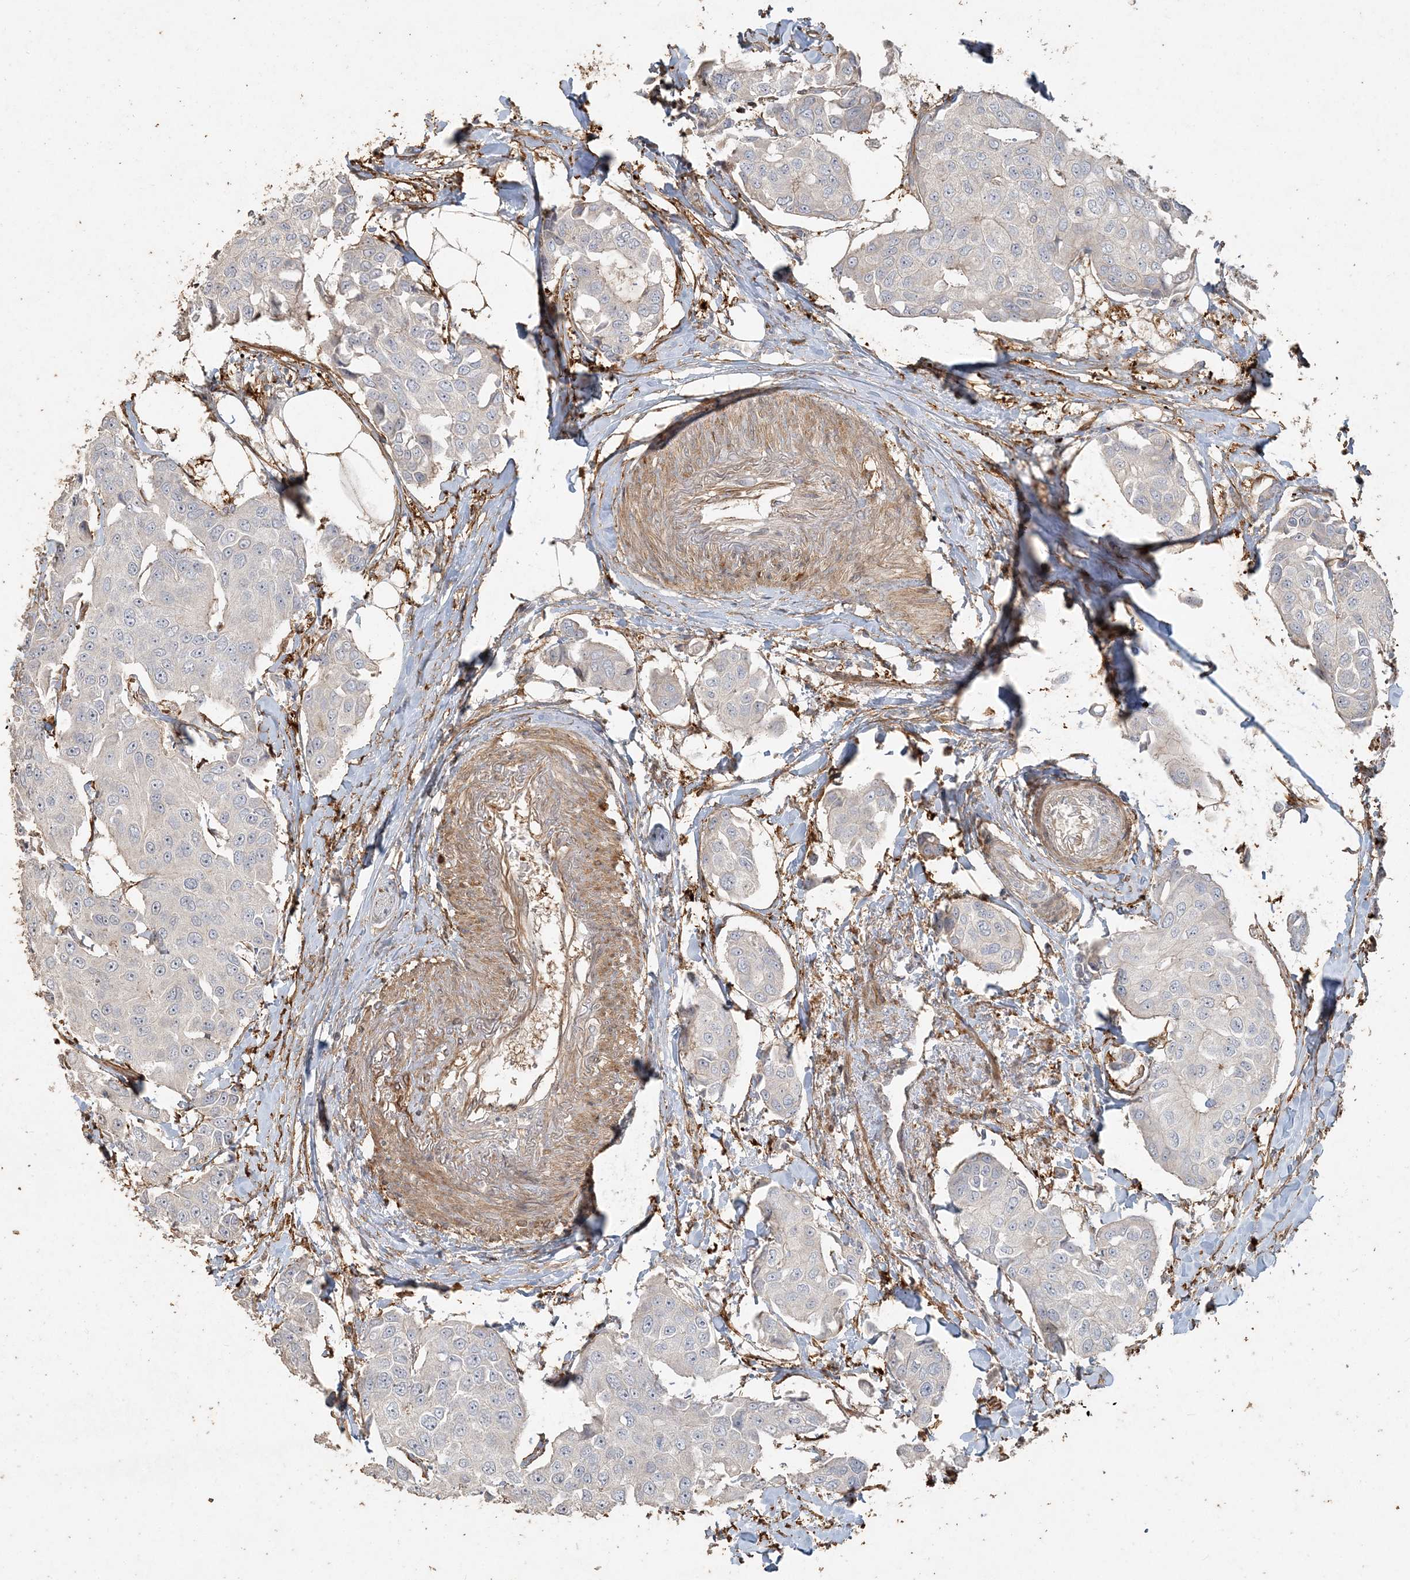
{"staining": {"intensity": "negative", "quantity": "none", "location": "none"}, "tissue": "breast cancer", "cell_type": "Tumor cells", "image_type": "cancer", "snomed": [{"axis": "morphology", "description": "Duct carcinoma"}, {"axis": "topography", "description": "Breast"}], "caption": "Immunohistochemical staining of breast cancer (intraductal carcinoma) displays no significant positivity in tumor cells.", "gene": "RNF145", "patient": {"sex": "female", "age": 80}}